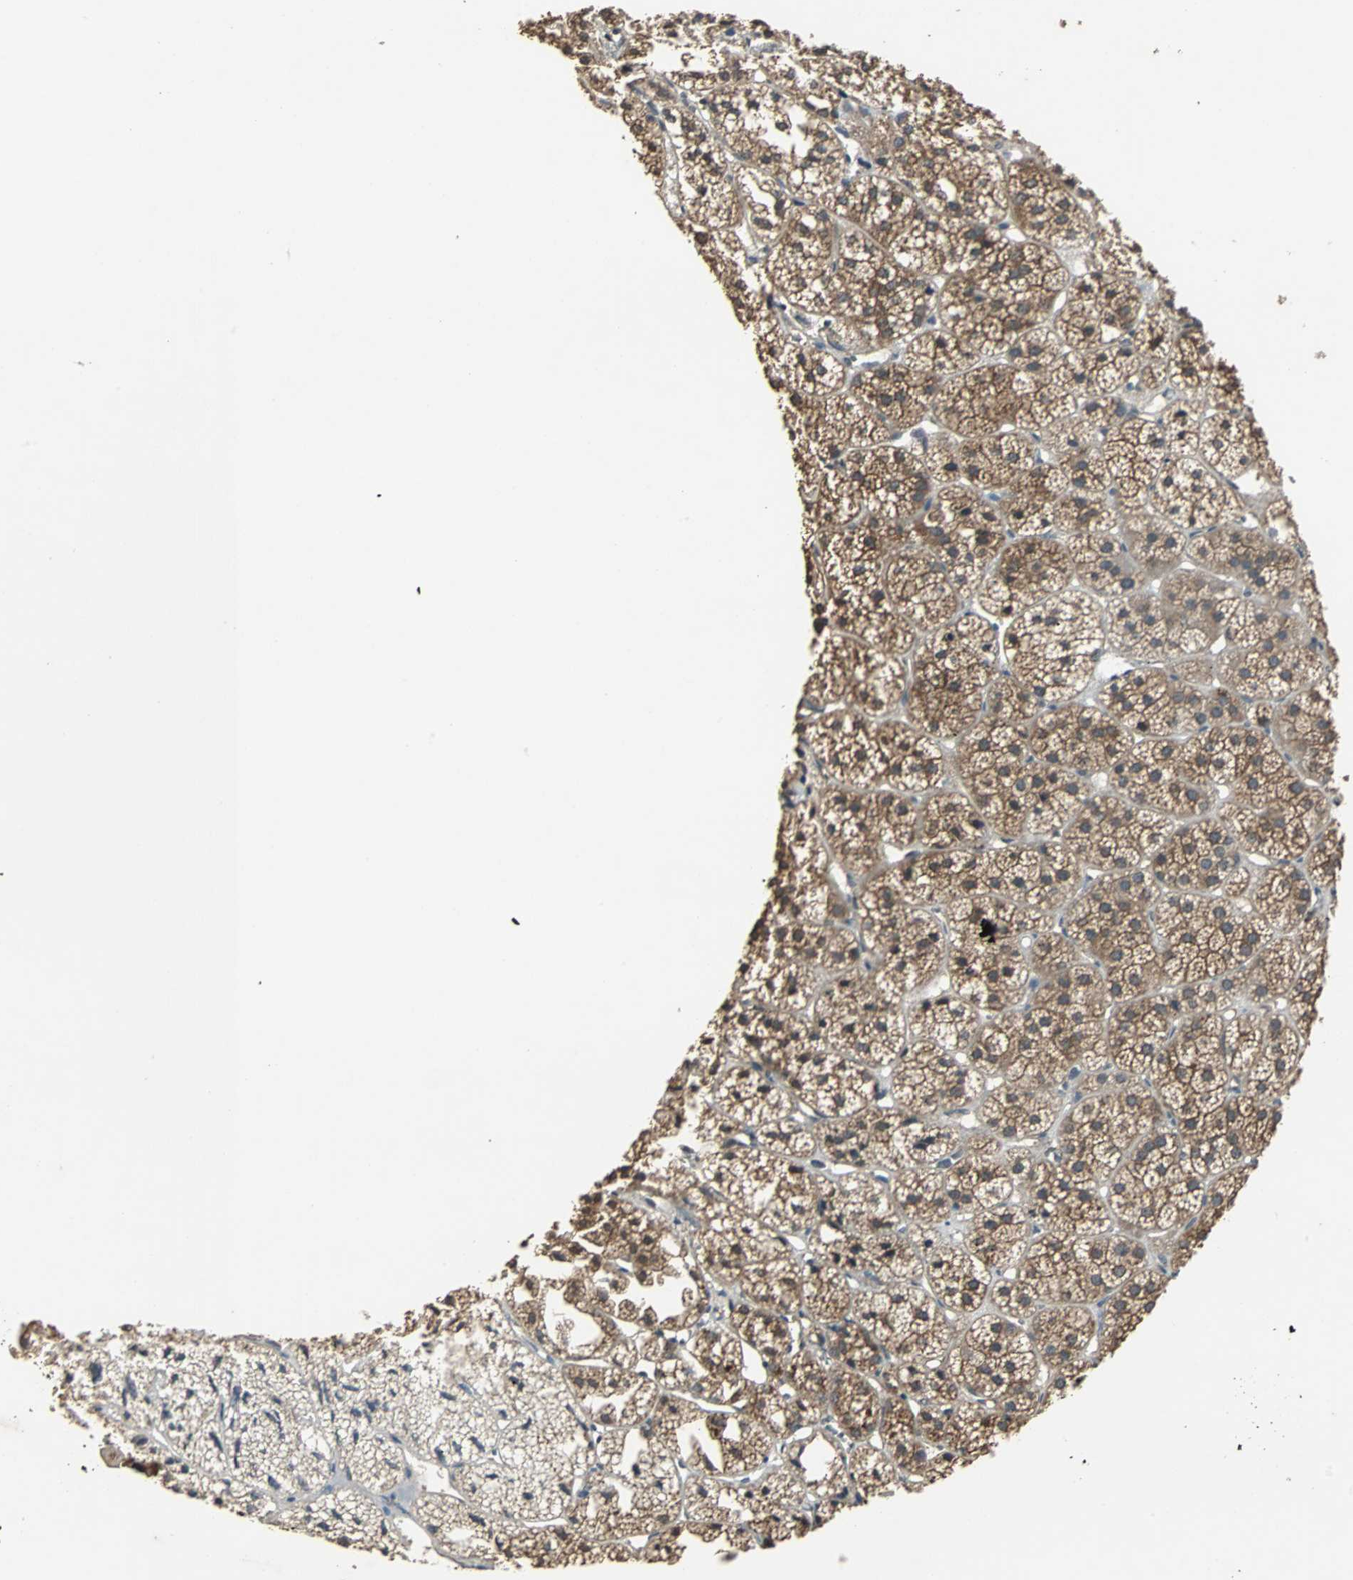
{"staining": {"intensity": "strong", "quantity": ">75%", "location": "cytoplasmic/membranous"}, "tissue": "adrenal gland", "cell_type": "Glandular cells", "image_type": "normal", "snomed": [{"axis": "morphology", "description": "Normal tissue, NOS"}, {"axis": "topography", "description": "Adrenal gland"}], "caption": "This is a histology image of immunohistochemistry (IHC) staining of benign adrenal gland, which shows strong staining in the cytoplasmic/membranous of glandular cells.", "gene": "ABHD2", "patient": {"sex": "female", "age": 71}}